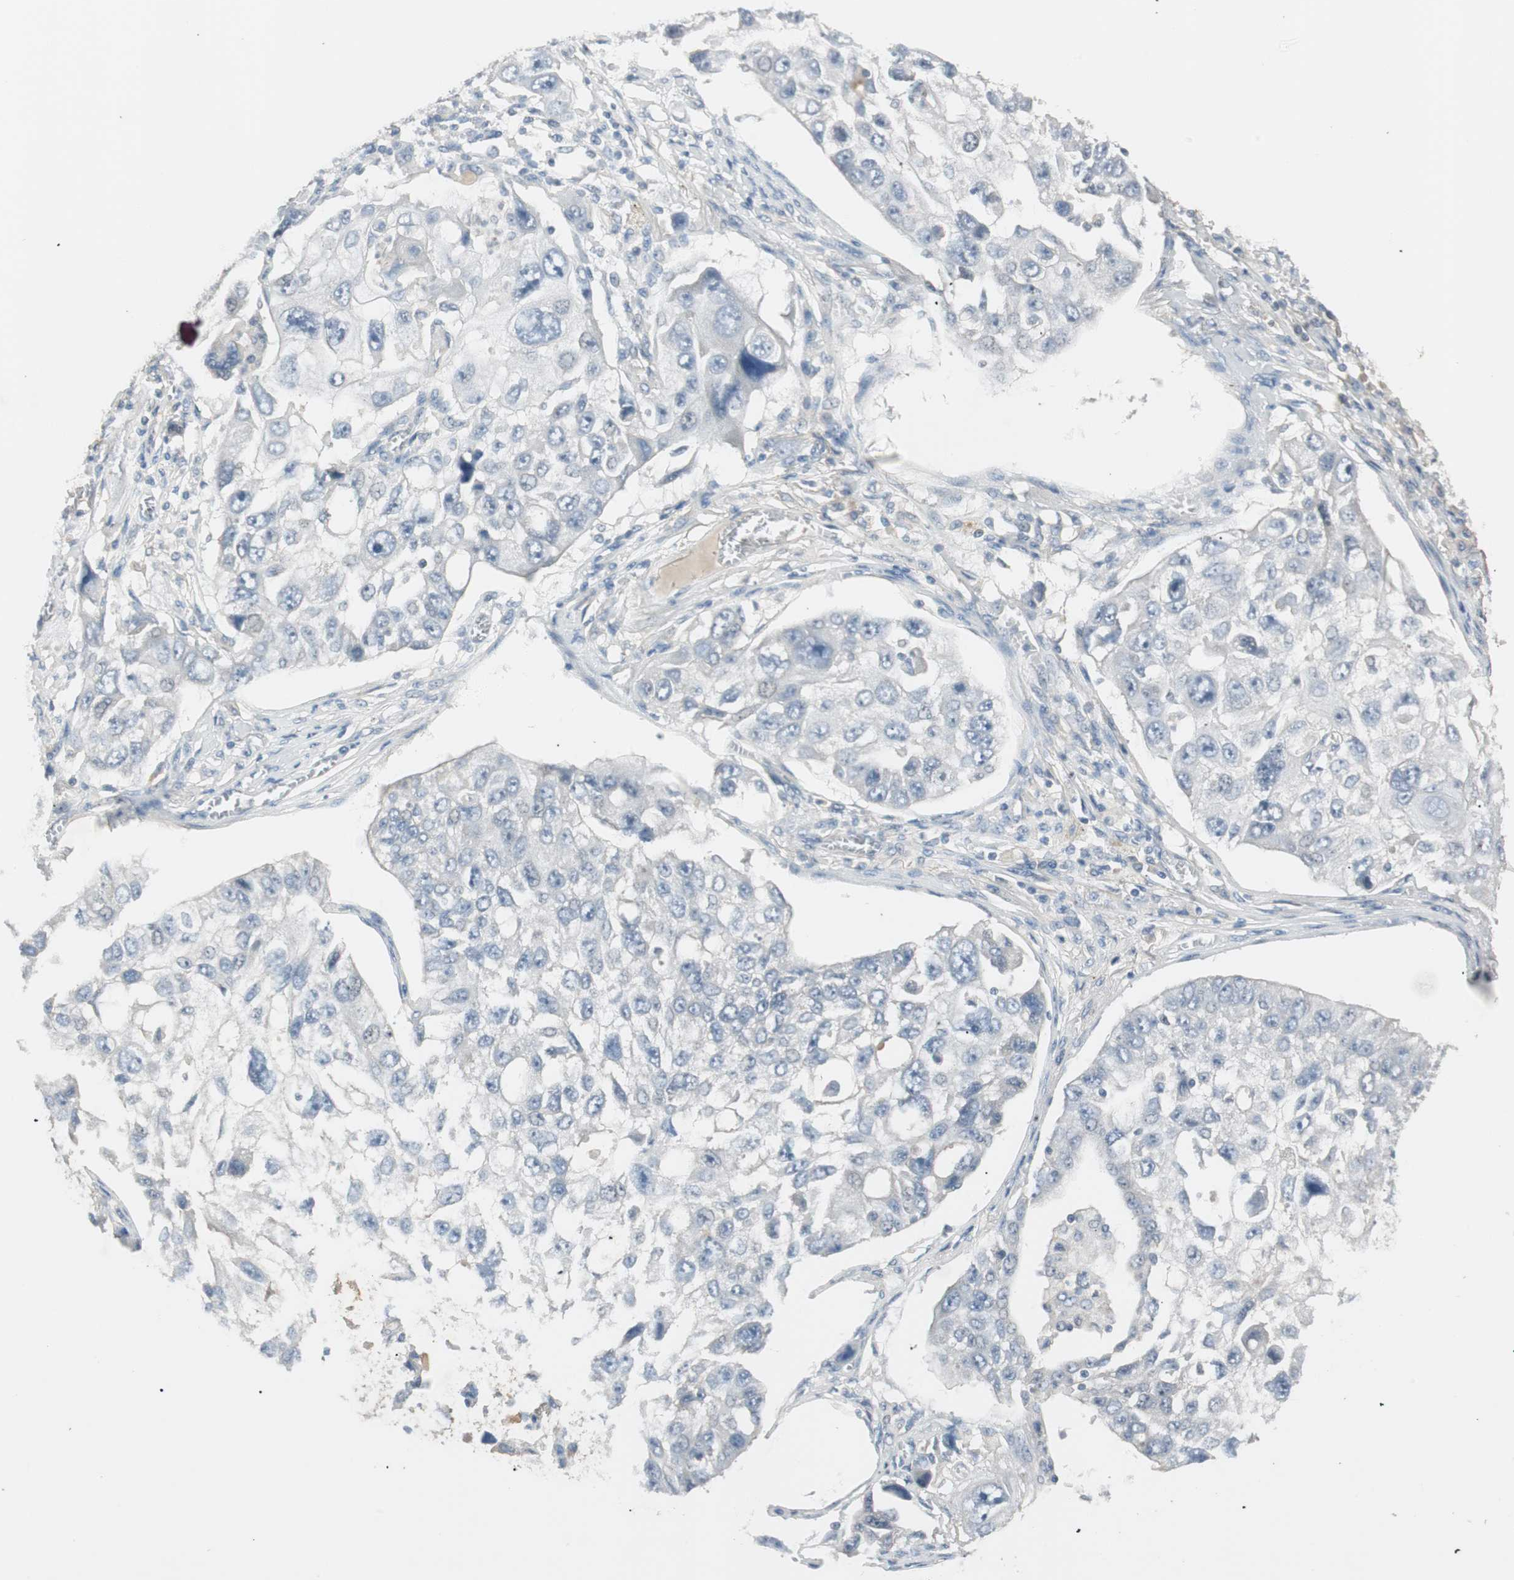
{"staining": {"intensity": "negative", "quantity": "none", "location": "none"}, "tissue": "lung cancer", "cell_type": "Tumor cells", "image_type": "cancer", "snomed": [{"axis": "morphology", "description": "Squamous cell carcinoma, NOS"}, {"axis": "topography", "description": "Lung"}], "caption": "Lung cancer (squamous cell carcinoma) stained for a protein using immunohistochemistry (IHC) displays no staining tumor cells.", "gene": "KHK", "patient": {"sex": "male", "age": 71}}